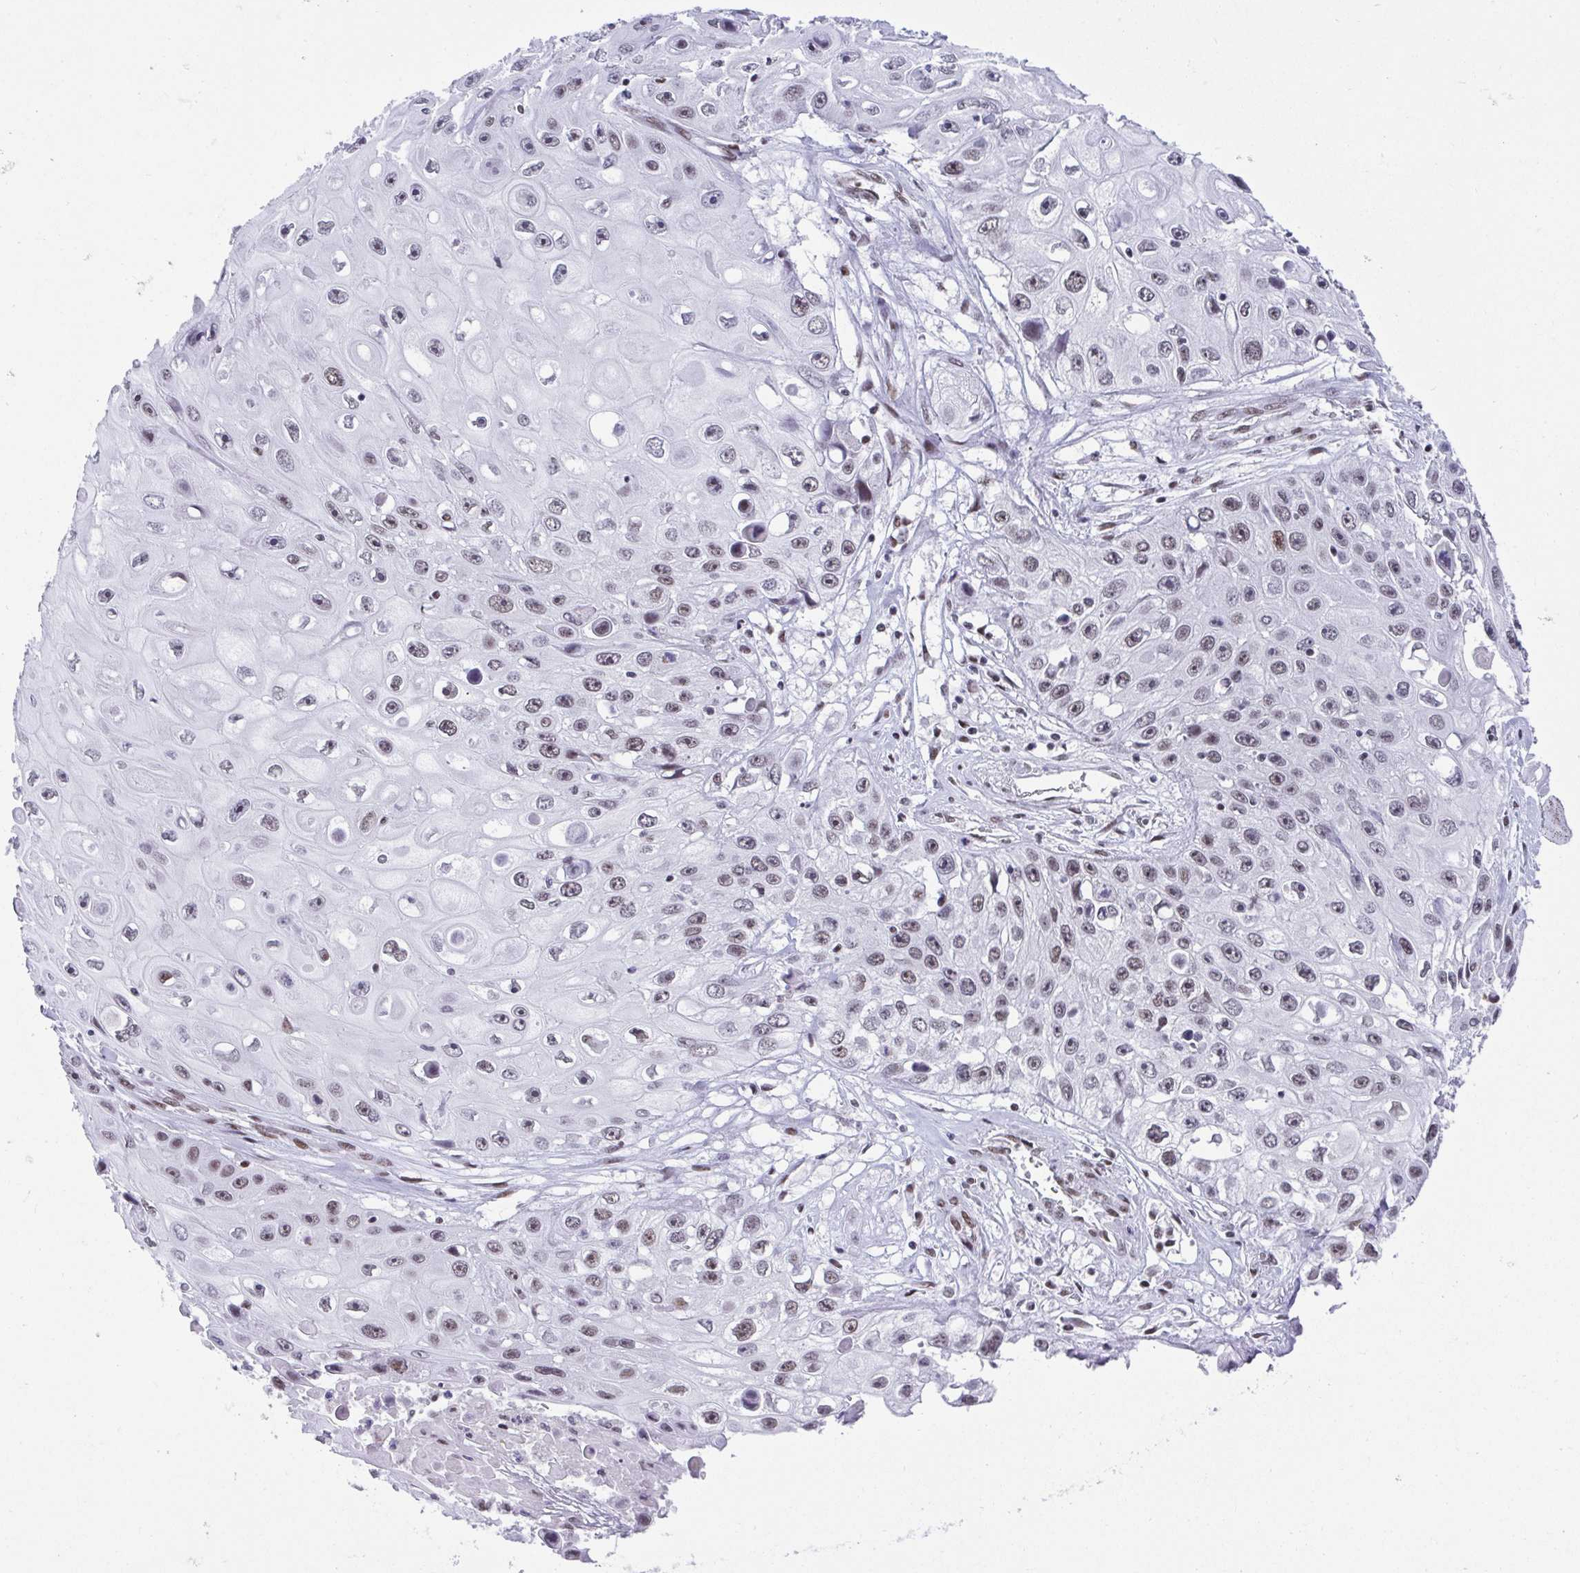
{"staining": {"intensity": "moderate", "quantity": "25%-75%", "location": "nuclear"}, "tissue": "skin cancer", "cell_type": "Tumor cells", "image_type": "cancer", "snomed": [{"axis": "morphology", "description": "Squamous cell carcinoma, NOS"}, {"axis": "topography", "description": "Skin"}], "caption": "Squamous cell carcinoma (skin) stained with DAB (3,3'-diaminobenzidine) immunohistochemistry shows medium levels of moderate nuclear positivity in approximately 25%-75% of tumor cells.", "gene": "SLC7A10", "patient": {"sex": "male", "age": 82}}